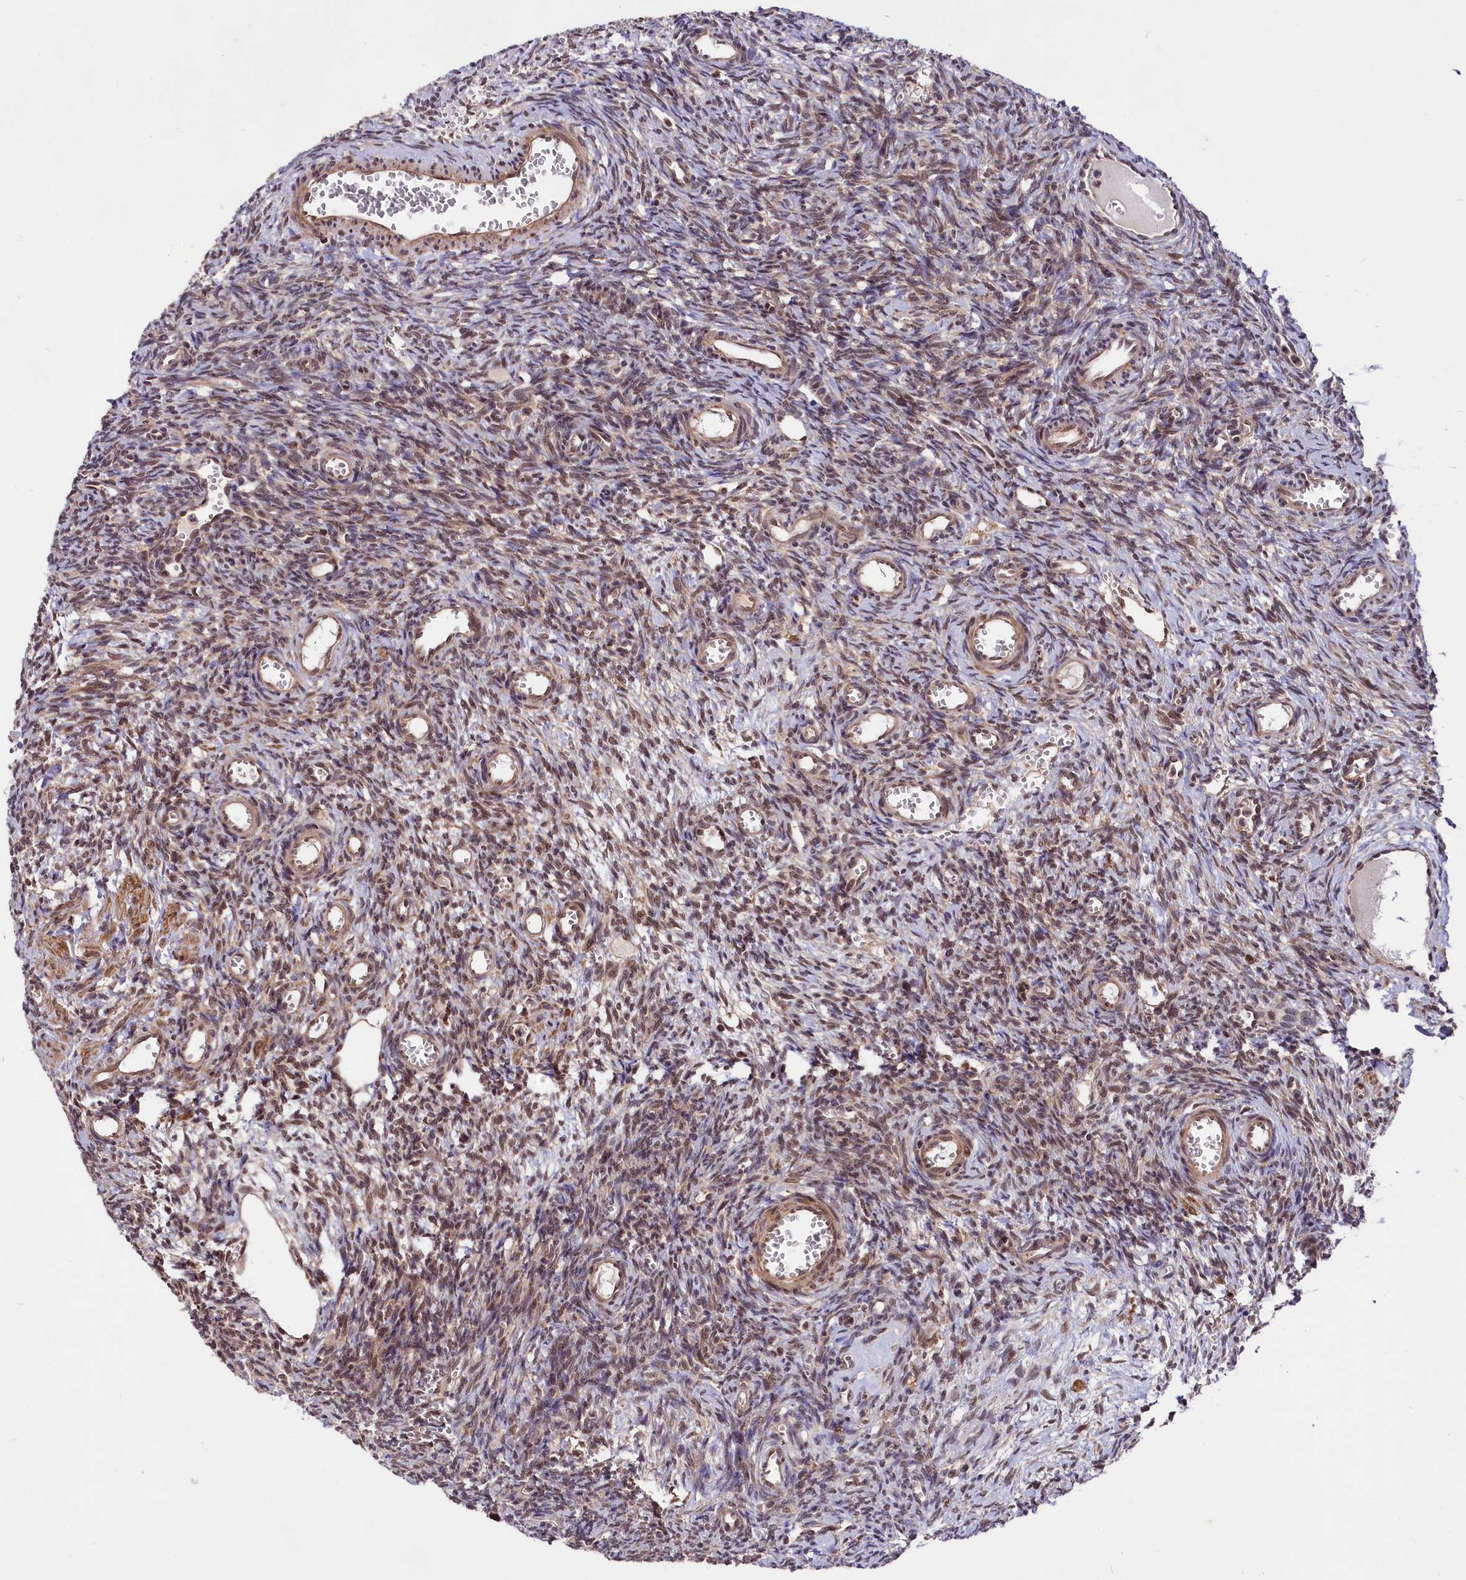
{"staining": {"intensity": "moderate", "quantity": ">75%", "location": "cytoplasmic/membranous,nuclear"}, "tissue": "ovary", "cell_type": "Ovarian stroma cells", "image_type": "normal", "snomed": [{"axis": "morphology", "description": "Normal tissue, NOS"}, {"axis": "topography", "description": "Ovary"}], "caption": "Protein staining demonstrates moderate cytoplasmic/membranous,nuclear positivity in about >75% of ovarian stroma cells in unremarkable ovary. The staining was performed using DAB (3,3'-diaminobenzidine), with brown indicating positive protein expression. Nuclei are stained blue with hematoxylin.", "gene": "UBE3A", "patient": {"sex": "female", "age": 39}}